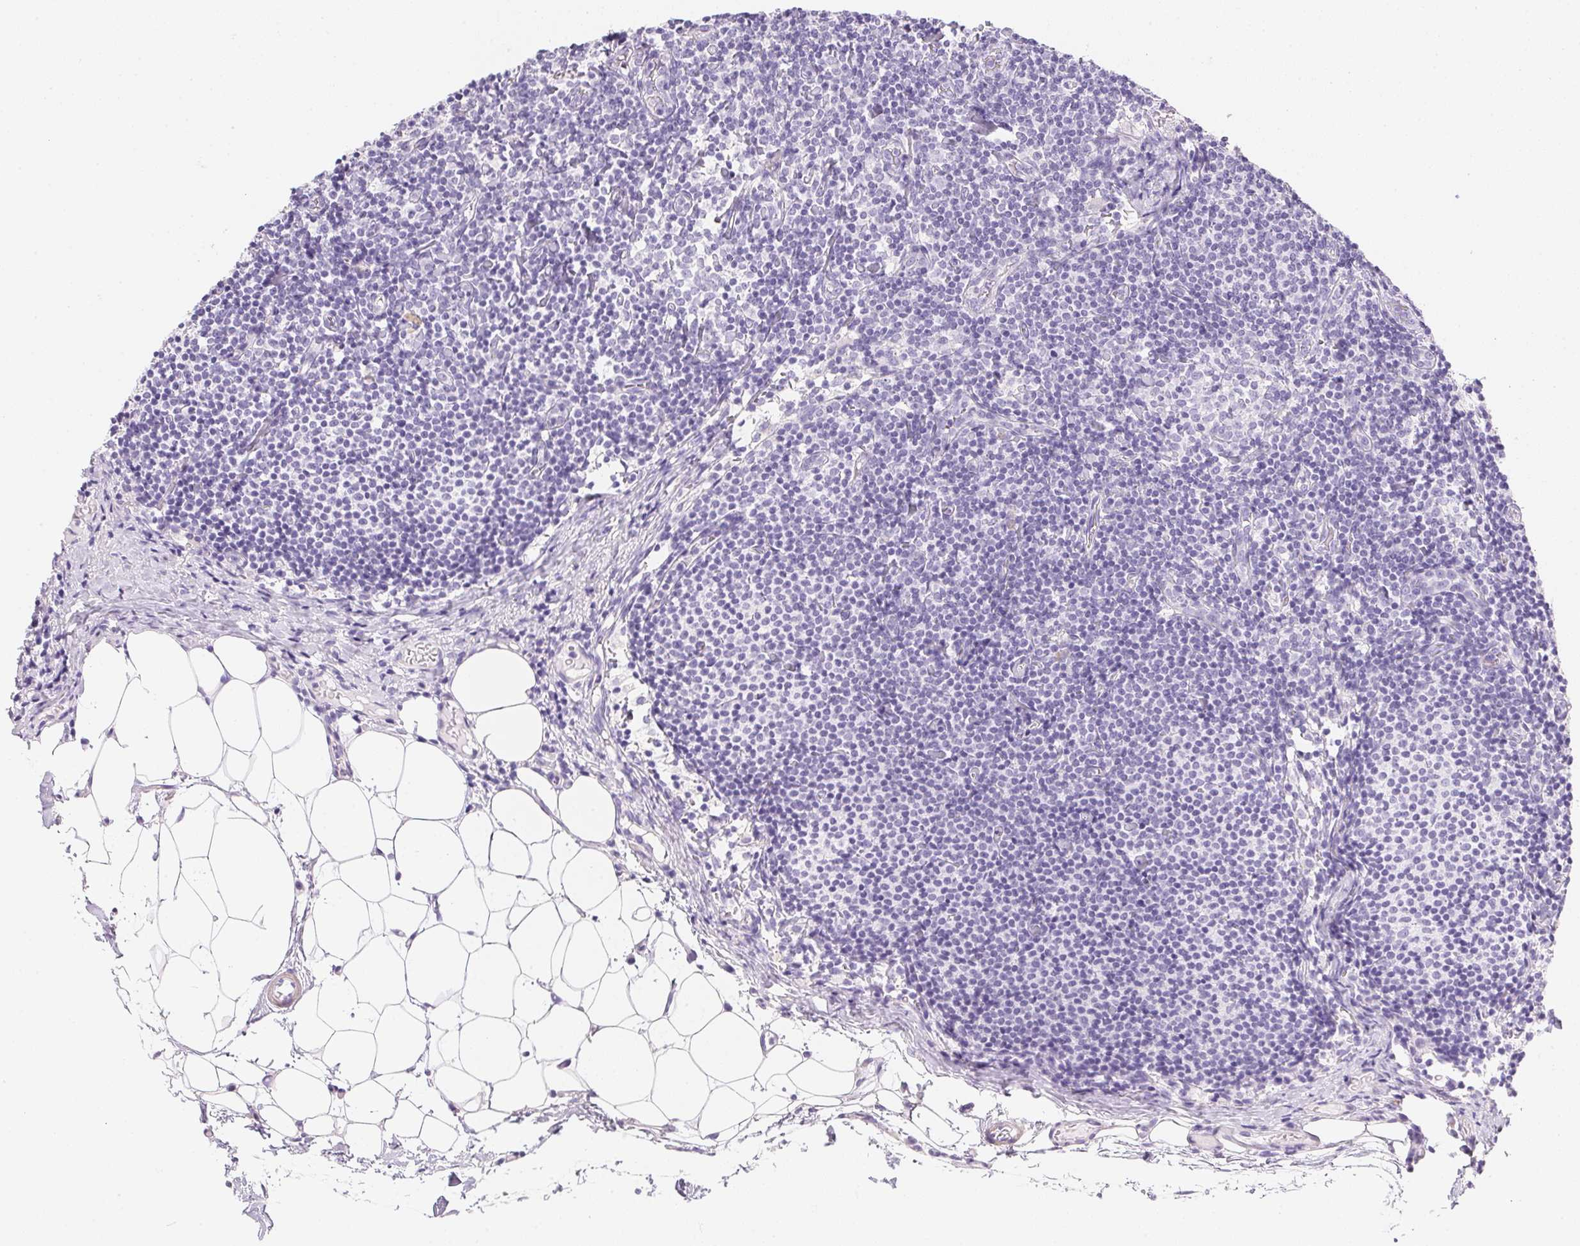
{"staining": {"intensity": "negative", "quantity": "none", "location": "none"}, "tissue": "lymph node", "cell_type": "Germinal center cells", "image_type": "normal", "snomed": [{"axis": "morphology", "description": "Normal tissue, NOS"}, {"axis": "topography", "description": "Lymph node"}], "caption": "DAB (3,3'-diaminobenzidine) immunohistochemical staining of unremarkable human lymph node reveals no significant expression in germinal center cells.", "gene": "KCNE2", "patient": {"sex": "female", "age": 41}}